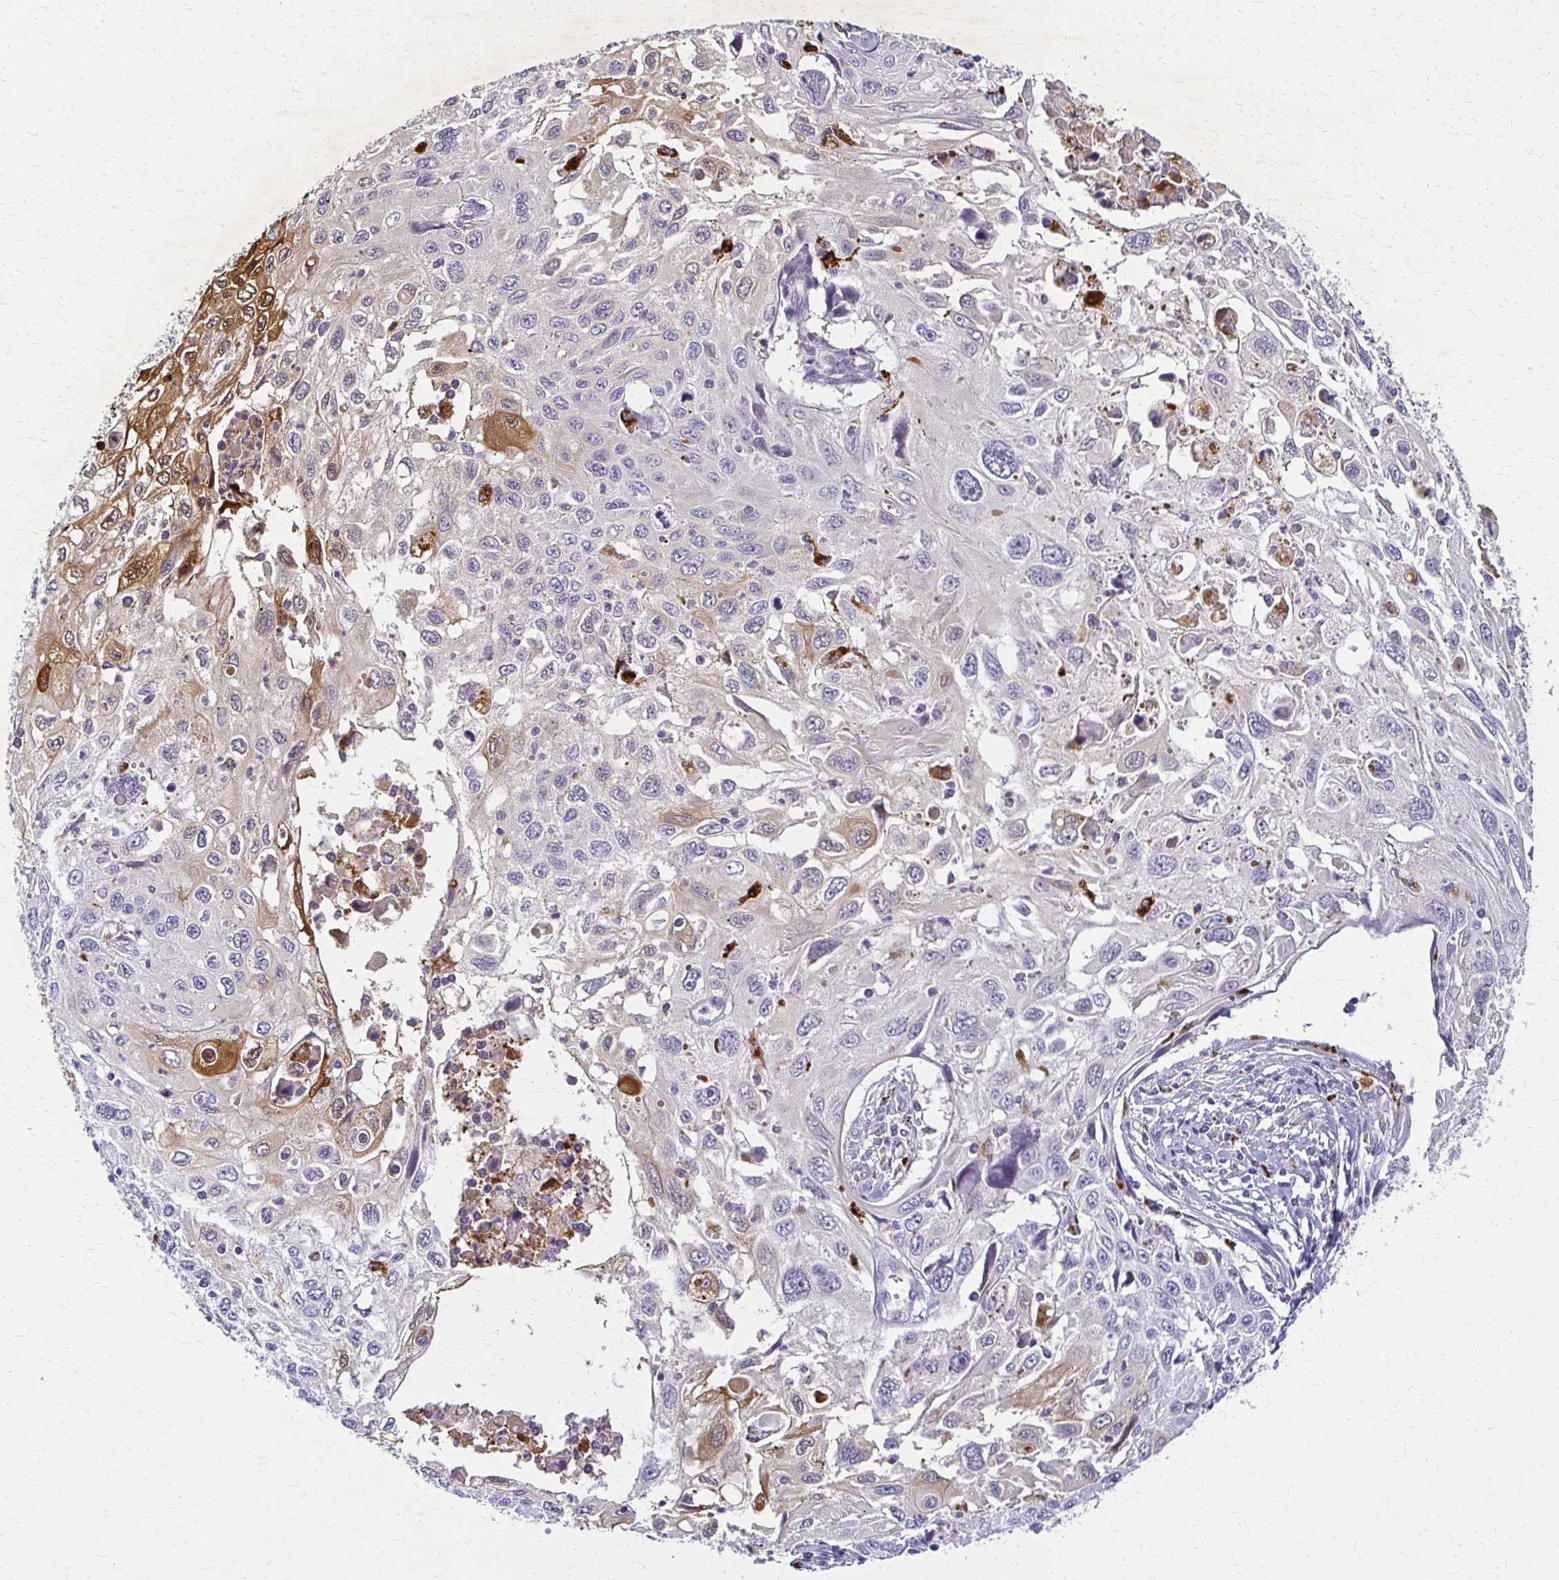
{"staining": {"intensity": "moderate", "quantity": "<25%", "location": "cytoplasmic/membranous,nuclear"}, "tissue": "cervical cancer", "cell_type": "Tumor cells", "image_type": "cancer", "snomed": [{"axis": "morphology", "description": "Squamous cell carcinoma, NOS"}, {"axis": "topography", "description": "Cervix"}], "caption": "Immunohistochemical staining of cervical cancer (squamous cell carcinoma) exhibits moderate cytoplasmic/membranous and nuclear protein staining in approximately <25% of tumor cells.", "gene": "BBS12", "patient": {"sex": "female", "age": 70}}